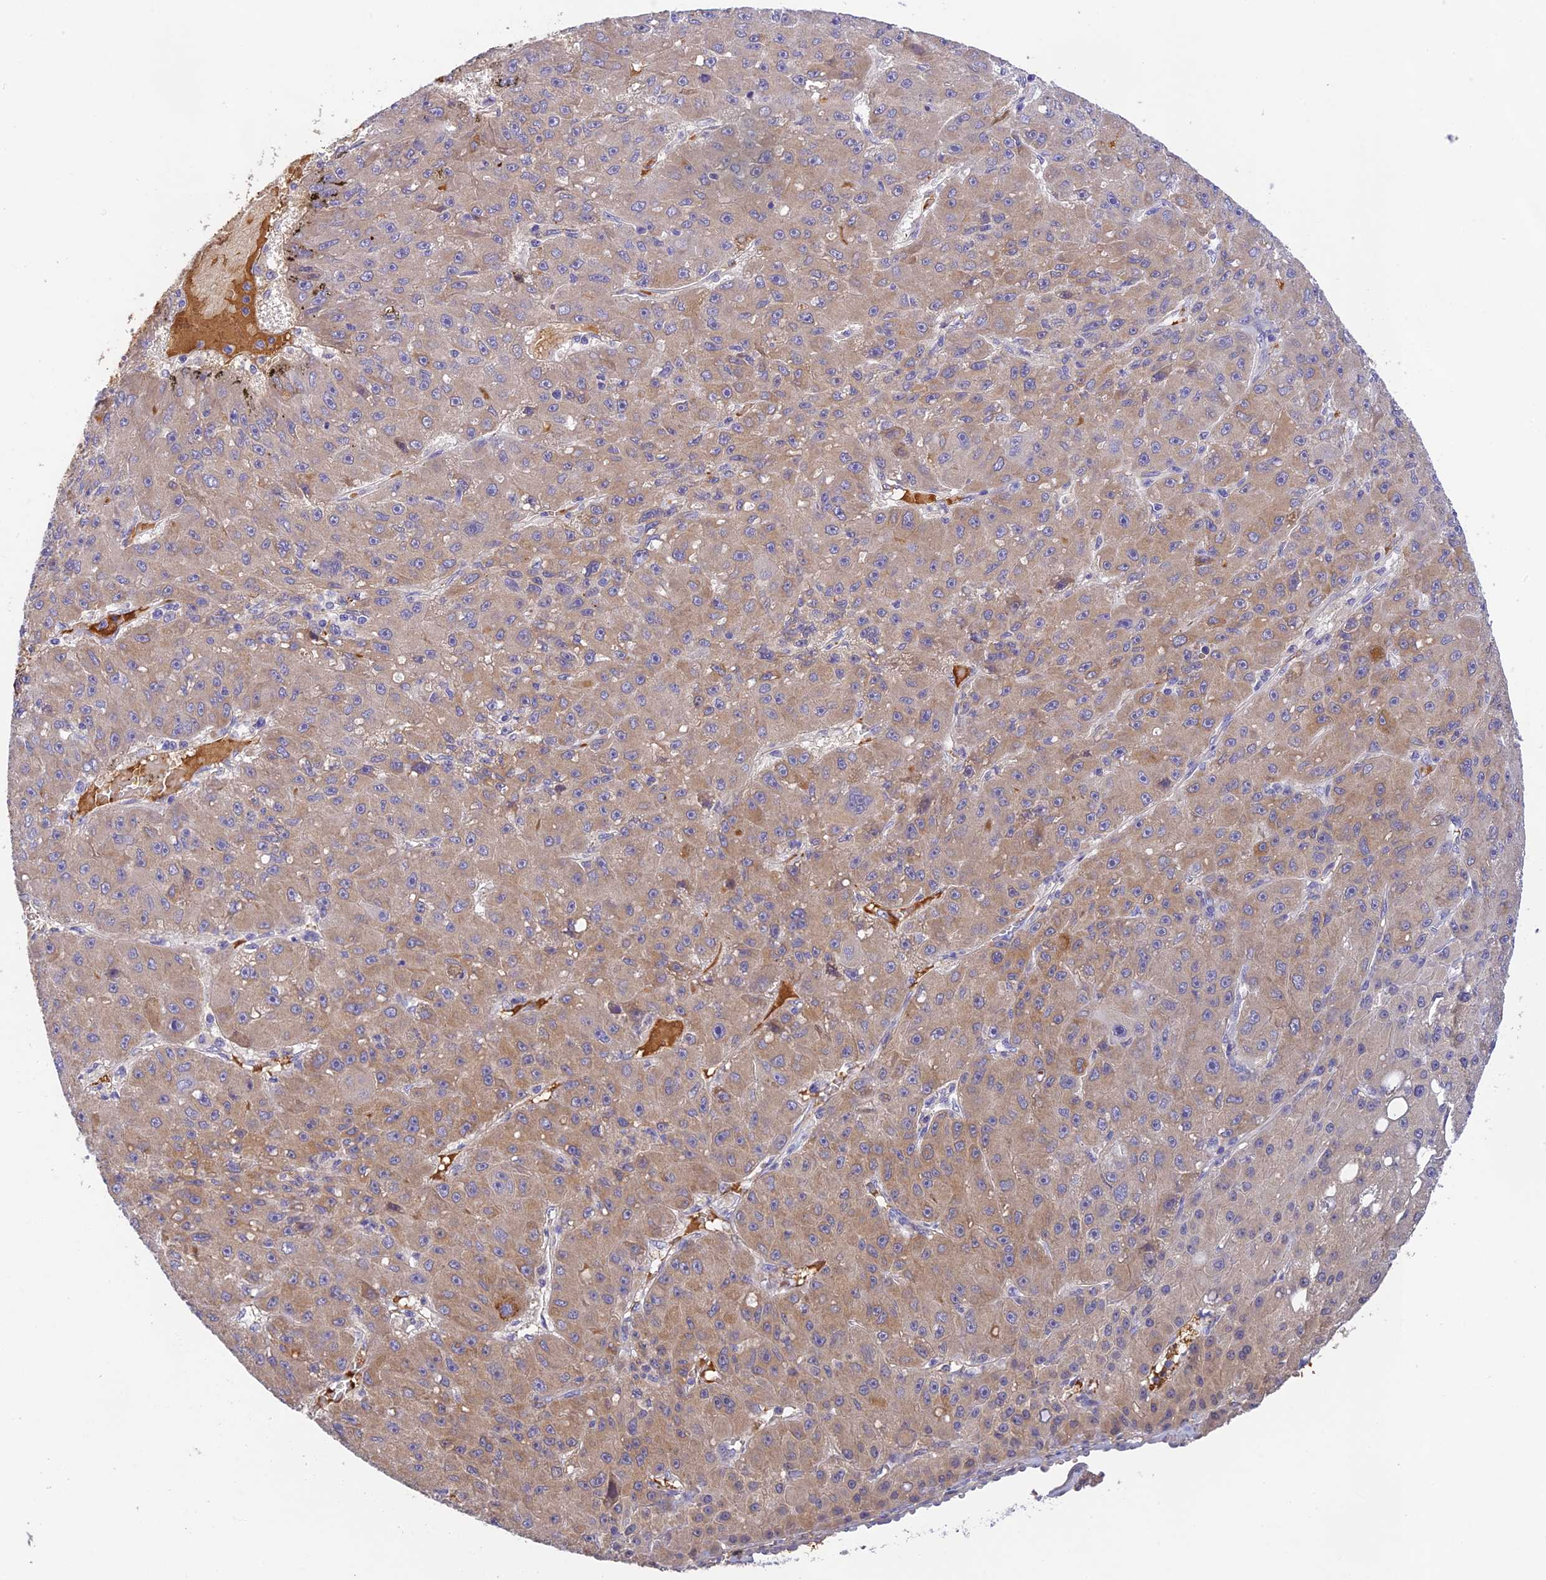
{"staining": {"intensity": "moderate", "quantity": "25%-75%", "location": "cytoplasmic/membranous"}, "tissue": "liver cancer", "cell_type": "Tumor cells", "image_type": "cancer", "snomed": [{"axis": "morphology", "description": "Carcinoma, Hepatocellular, NOS"}, {"axis": "topography", "description": "Liver"}], "caption": "A brown stain shows moderate cytoplasmic/membranous positivity of a protein in human hepatocellular carcinoma (liver) tumor cells.", "gene": "HDHD2", "patient": {"sex": "male", "age": 67}}